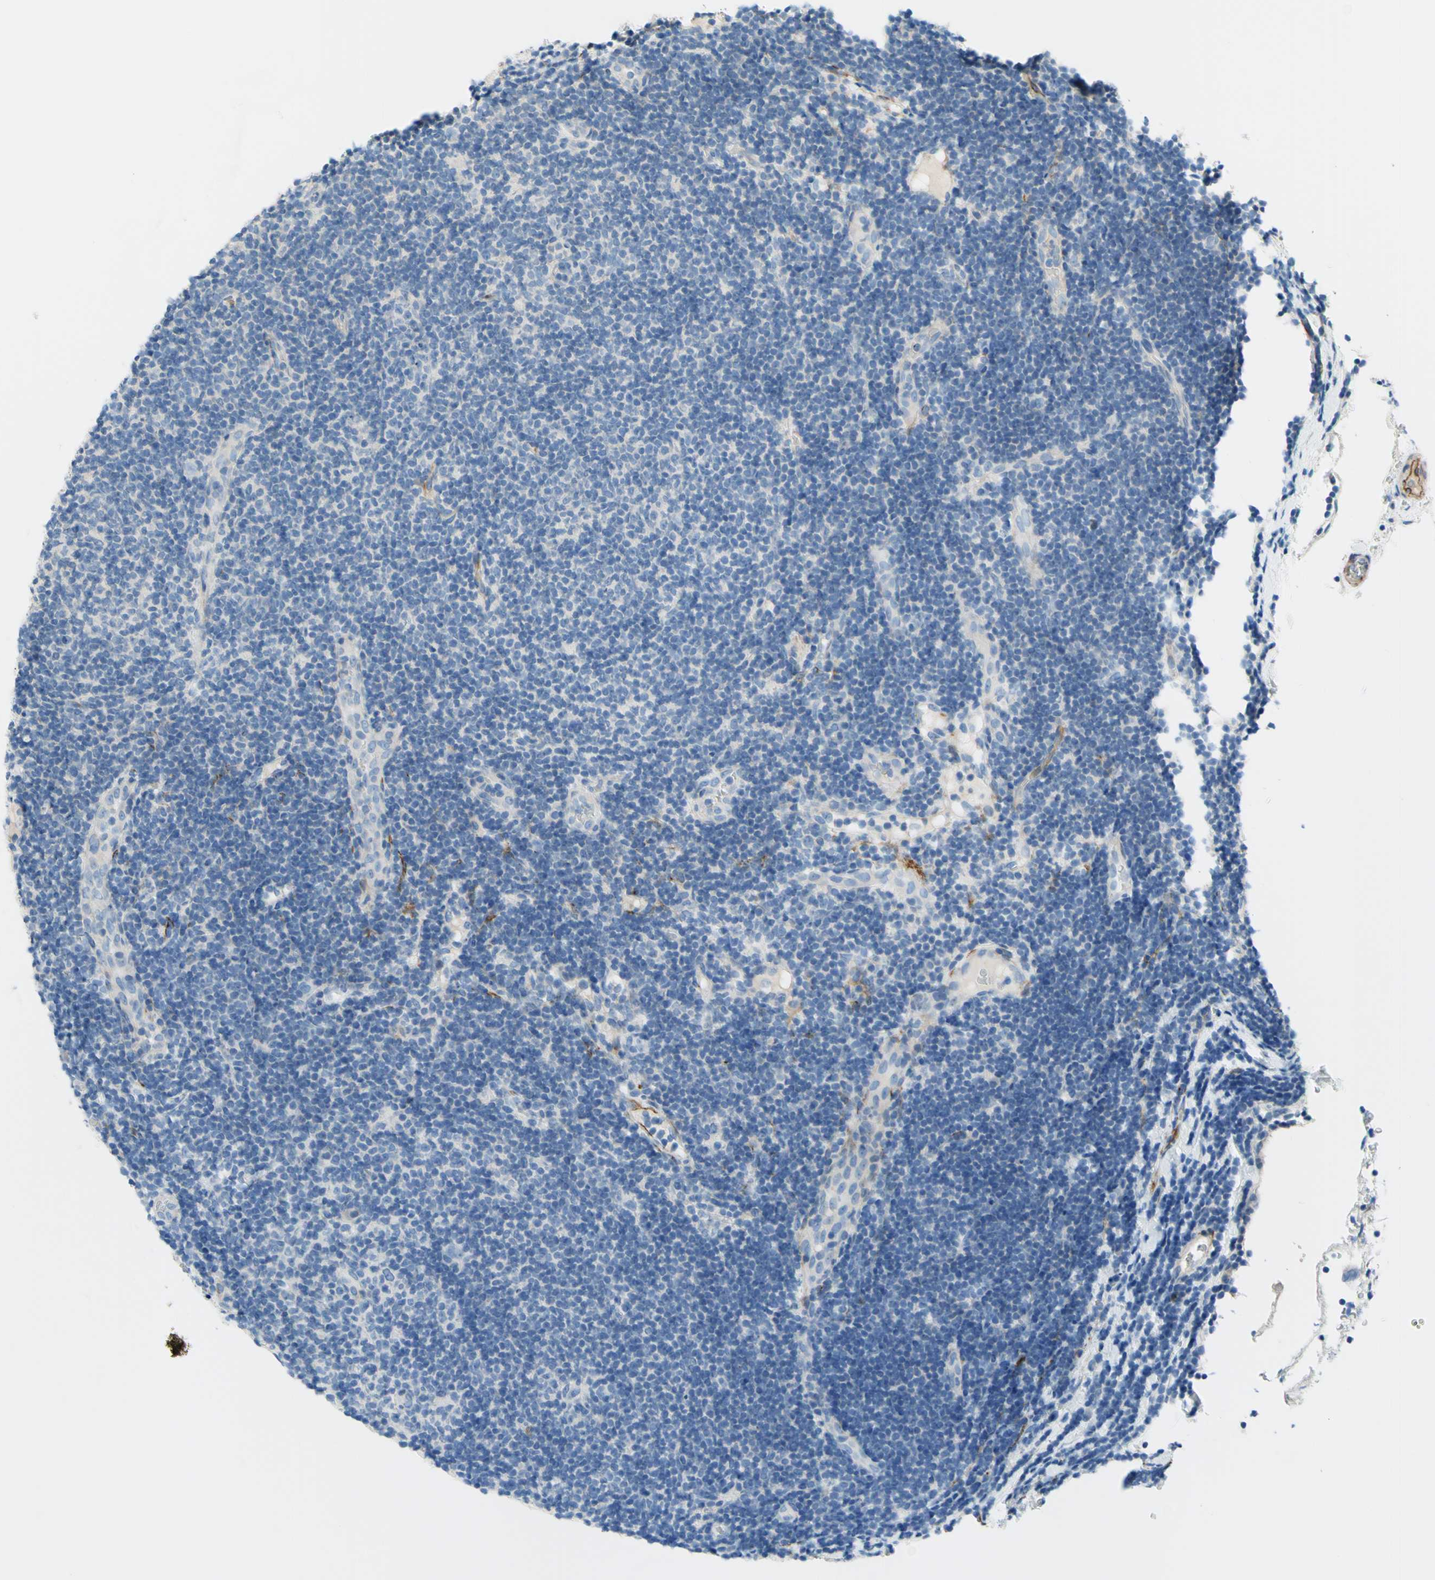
{"staining": {"intensity": "negative", "quantity": "none", "location": "none"}, "tissue": "lymphoma", "cell_type": "Tumor cells", "image_type": "cancer", "snomed": [{"axis": "morphology", "description": "Malignant lymphoma, non-Hodgkin's type, Low grade"}, {"axis": "topography", "description": "Lymph node"}], "caption": "Human low-grade malignant lymphoma, non-Hodgkin's type stained for a protein using immunohistochemistry exhibits no expression in tumor cells.", "gene": "PRRG2", "patient": {"sex": "male", "age": 83}}